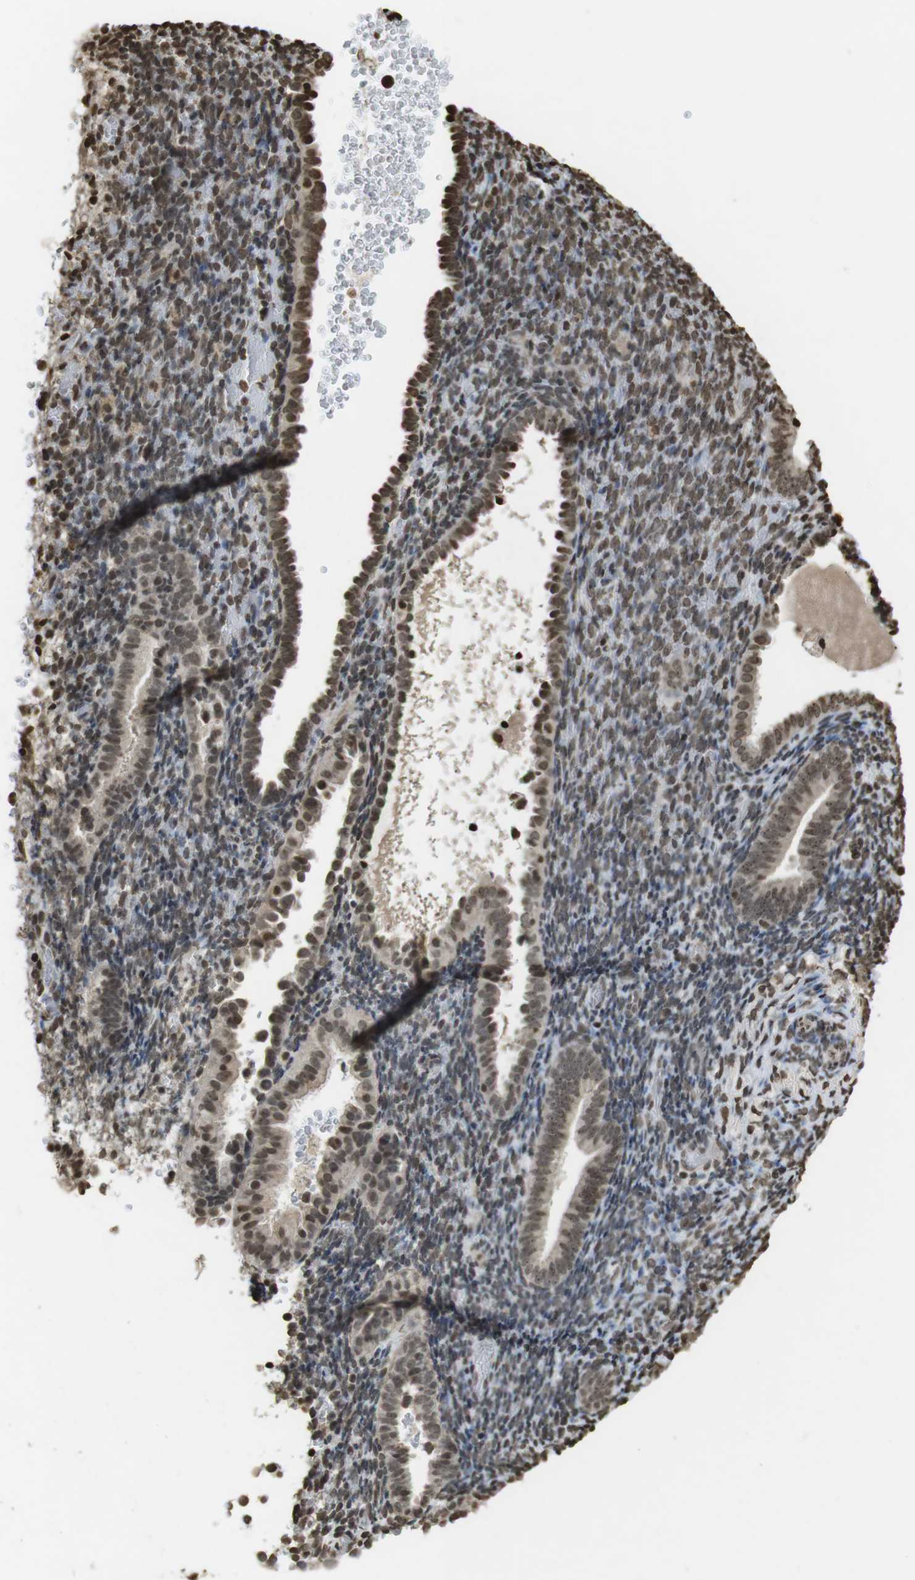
{"staining": {"intensity": "moderate", "quantity": ">75%", "location": "nuclear"}, "tissue": "endometrium", "cell_type": "Cells in endometrial stroma", "image_type": "normal", "snomed": [{"axis": "morphology", "description": "Normal tissue, NOS"}, {"axis": "topography", "description": "Endometrium"}], "caption": "Immunohistochemistry (IHC) photomicrograph of normal endometrium: endometrium stained using IHC exhibits medium levels of moderate protein expression localized specifically in the nuclear of cells in endometrial stroma, appearing as a nuclear brown color.", "gene": "FOXA3", "patient": {"sex": "female", "age": 51}}